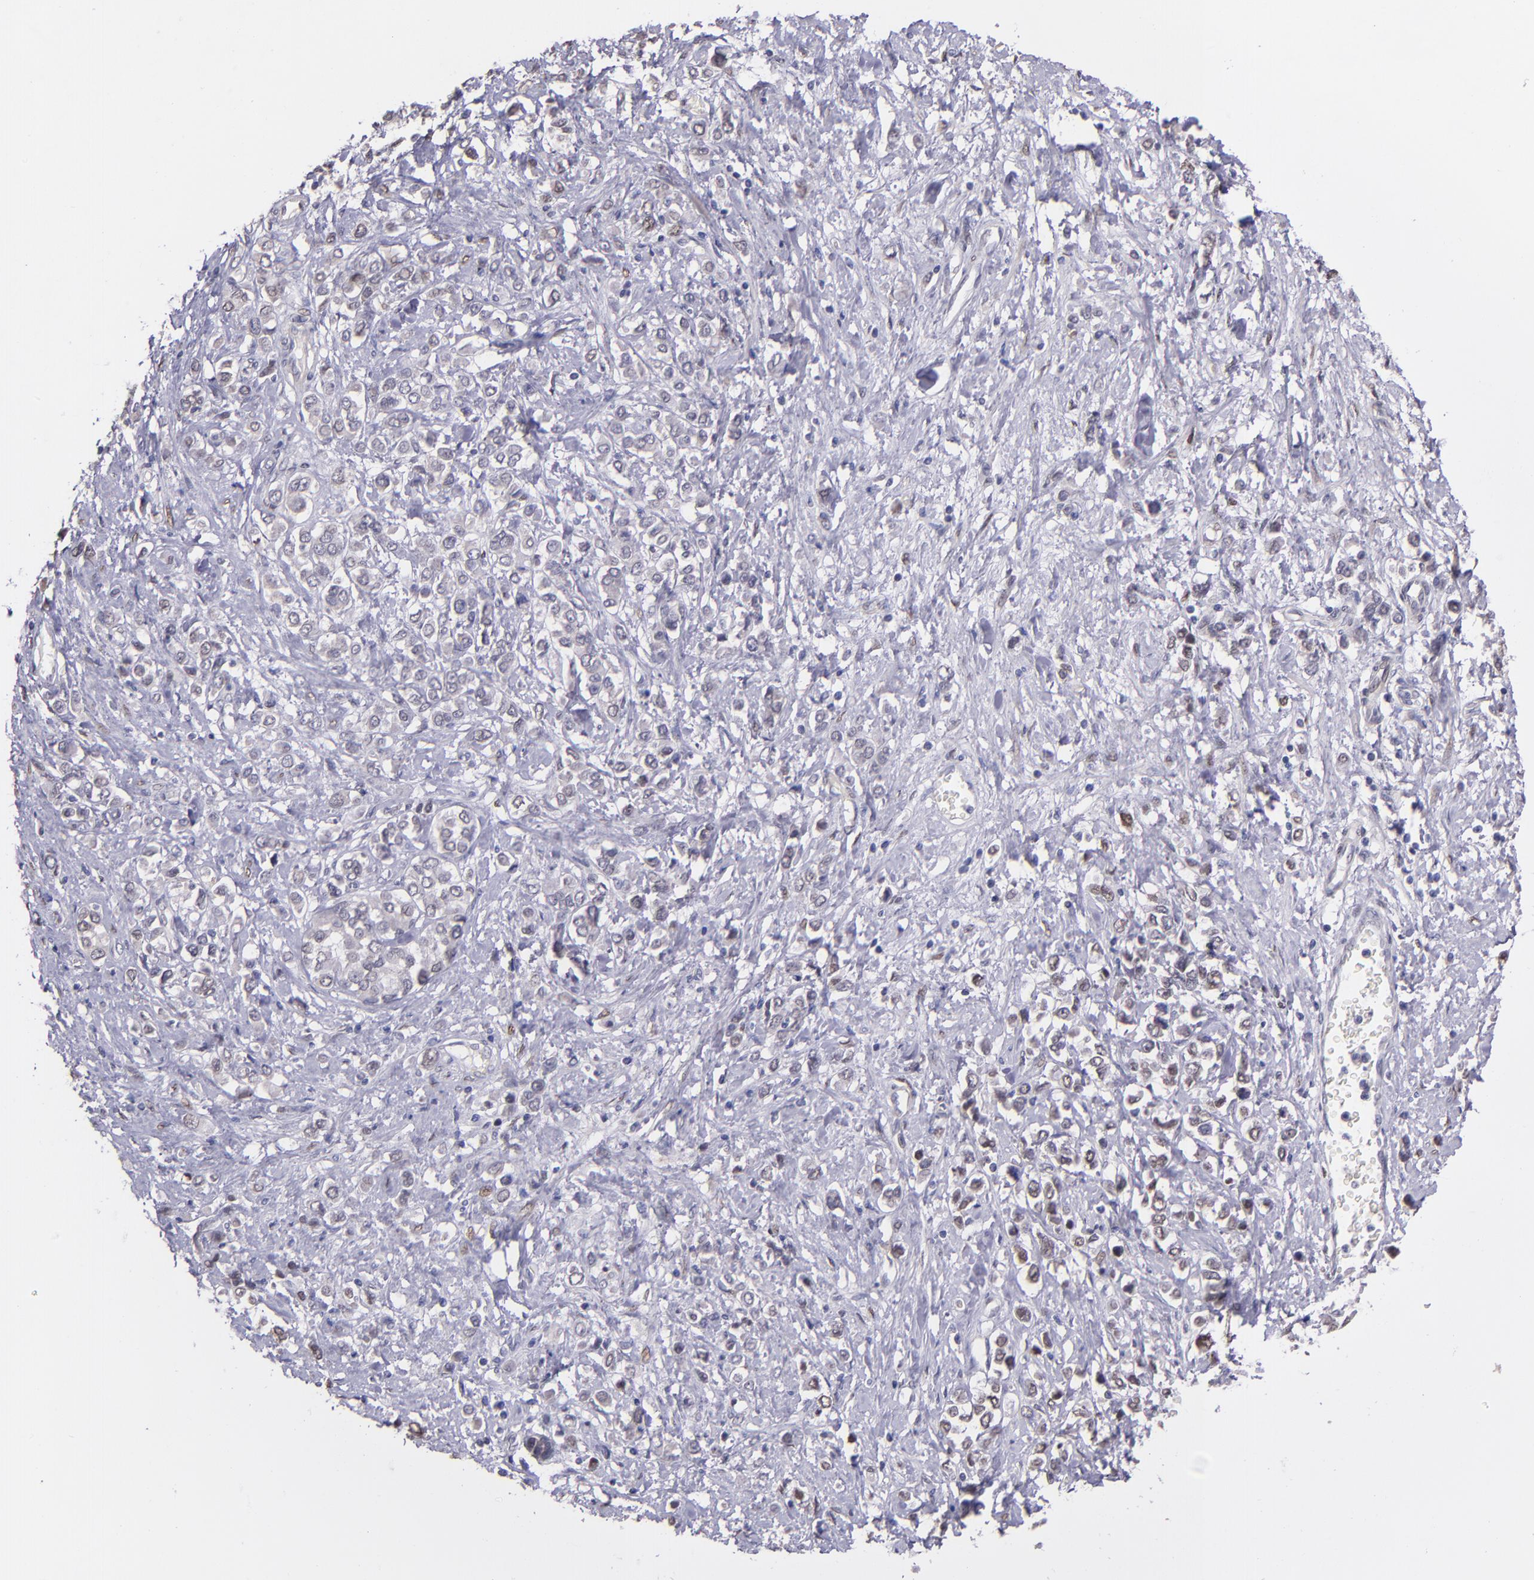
{"staining": {"intensity": "negative", "quantity": "none", "location": "none"}, "tissue": "stomach cancer", "cell_type": "Tumor cells", "image_type": "cancer", "snomed": [{"axis": "morphology", "description": "Adenocarcinoma, NOS"}, {"axis": "topography", "description": "Stomach, upper"}], "caption": "Photomicrograph shows no significant protein expression in tumor cells of stomach adenocarcinoma.", "gene": "NUP62CL", "patient": {"sex": "male", "age": 76}}